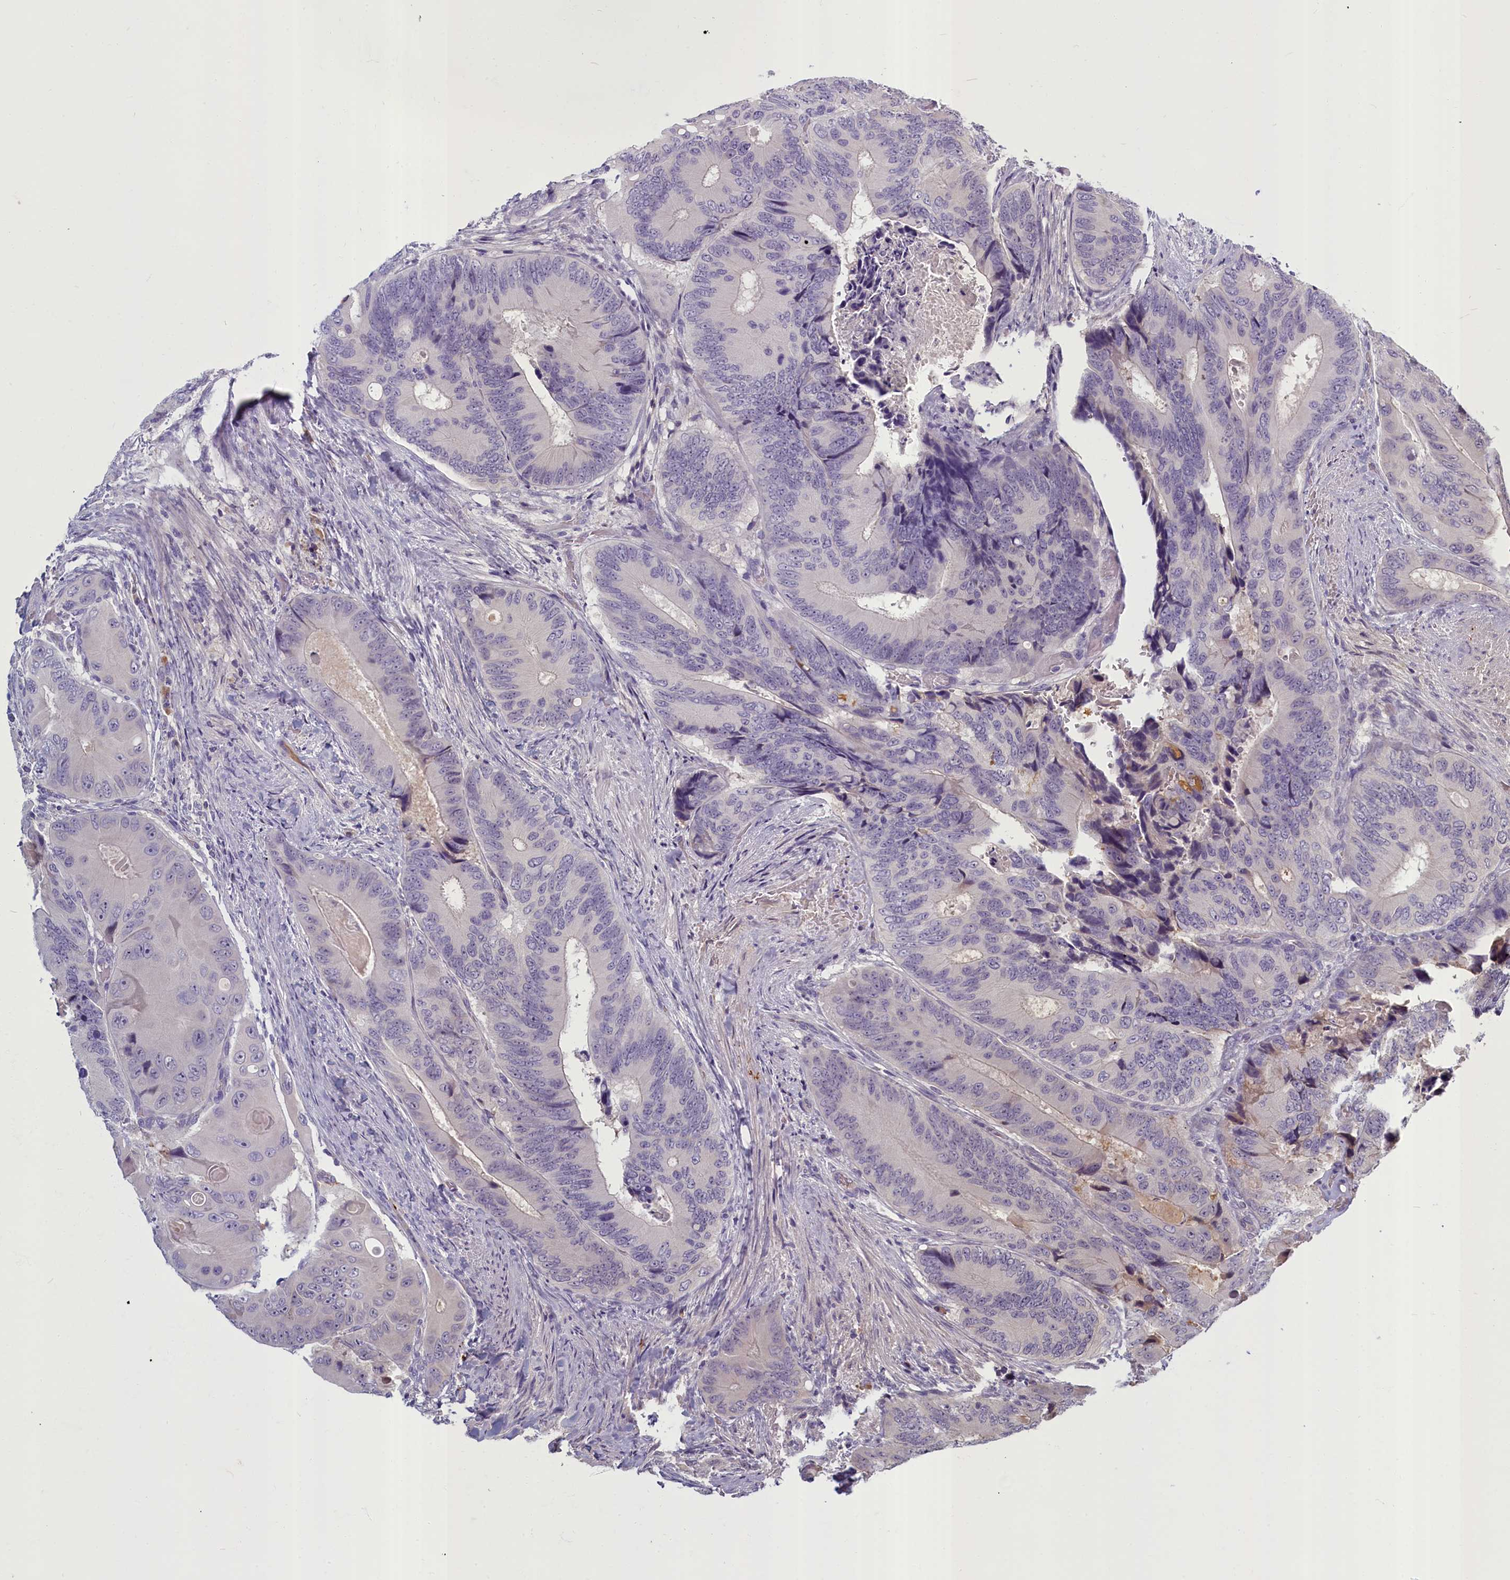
{"staining": {"intensity": "negative", "quantity": "none", "location": "none"}, "tissue": "colorectal cancer", "cell_type": "Tumor cells", "image_type": "cancer", "snomed": [{"axis": "morphology", "description": "Adenocarcinoma, NOS"}, {"axis": "topography", "description": "Colon"}], "caption": "Adenocarcinoma (colorectal) was stained to show a protein in brown. There is no significant staining in tumor cells.", "gene": "SV2C", "patient": {"sex": "male", "age": 84}}